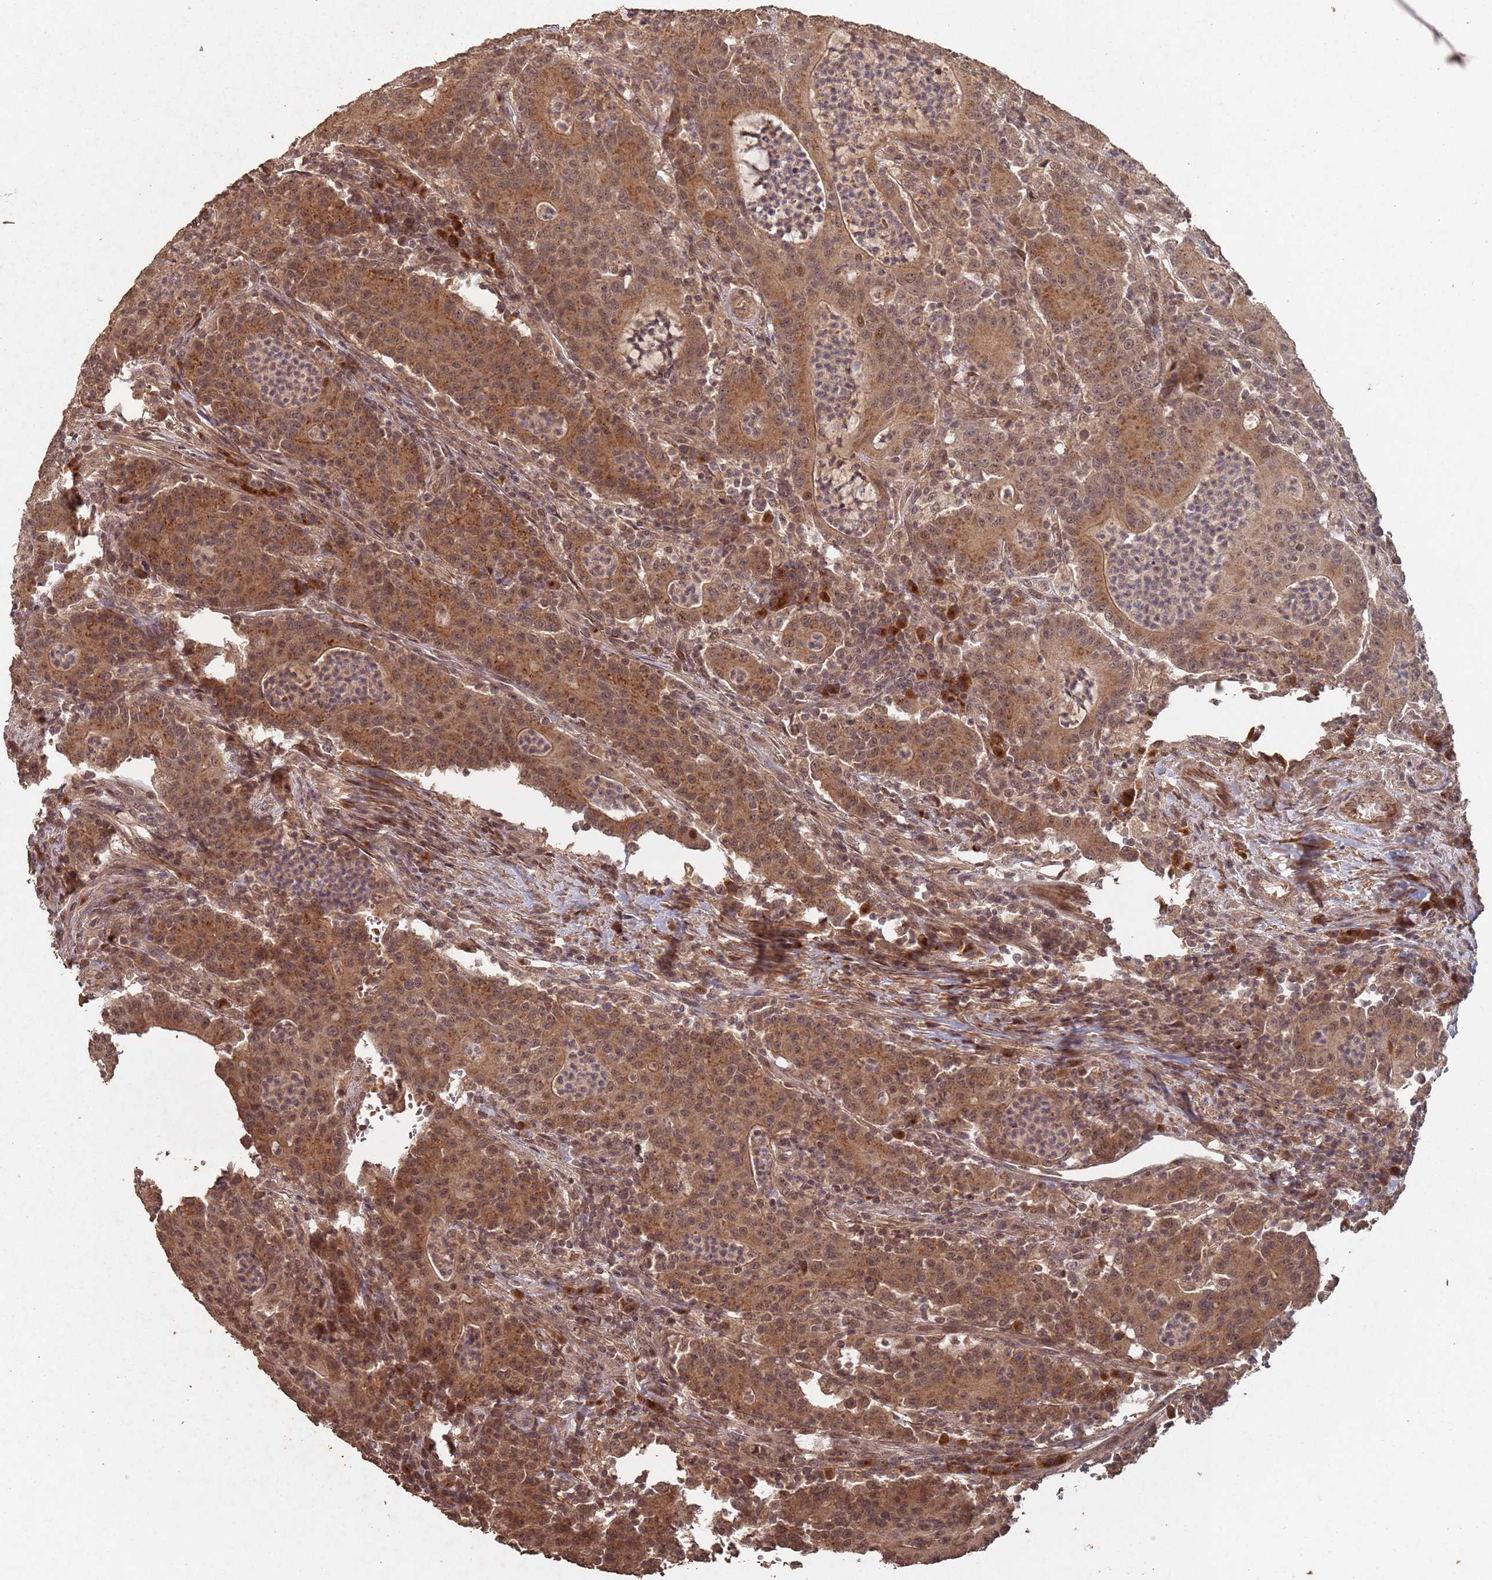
{"staining": {"intensity": "moderate", "quantity": ">75%", "location": "cytoplasmic/membranous,nuclear"}, "tissue": "colorectal cancer", "cell_type": "Tumor cells", "image_type": "cancer", "snomed": [{"axis": "morphology", "description": "Adenocarcinoma, NOS"}, {"axis": "topography", "description": "Colon"}], "caption": "IHC photomicrograph of colorectal adenocarcinoma stained for a protein (brown), which demonstrates medium levels of moderate cytoplasmic/membranous and nuclear expression in about >75% of tumor cells.", "gene": "FRAT1", "patient": {"sex": "male", "age": 83}}